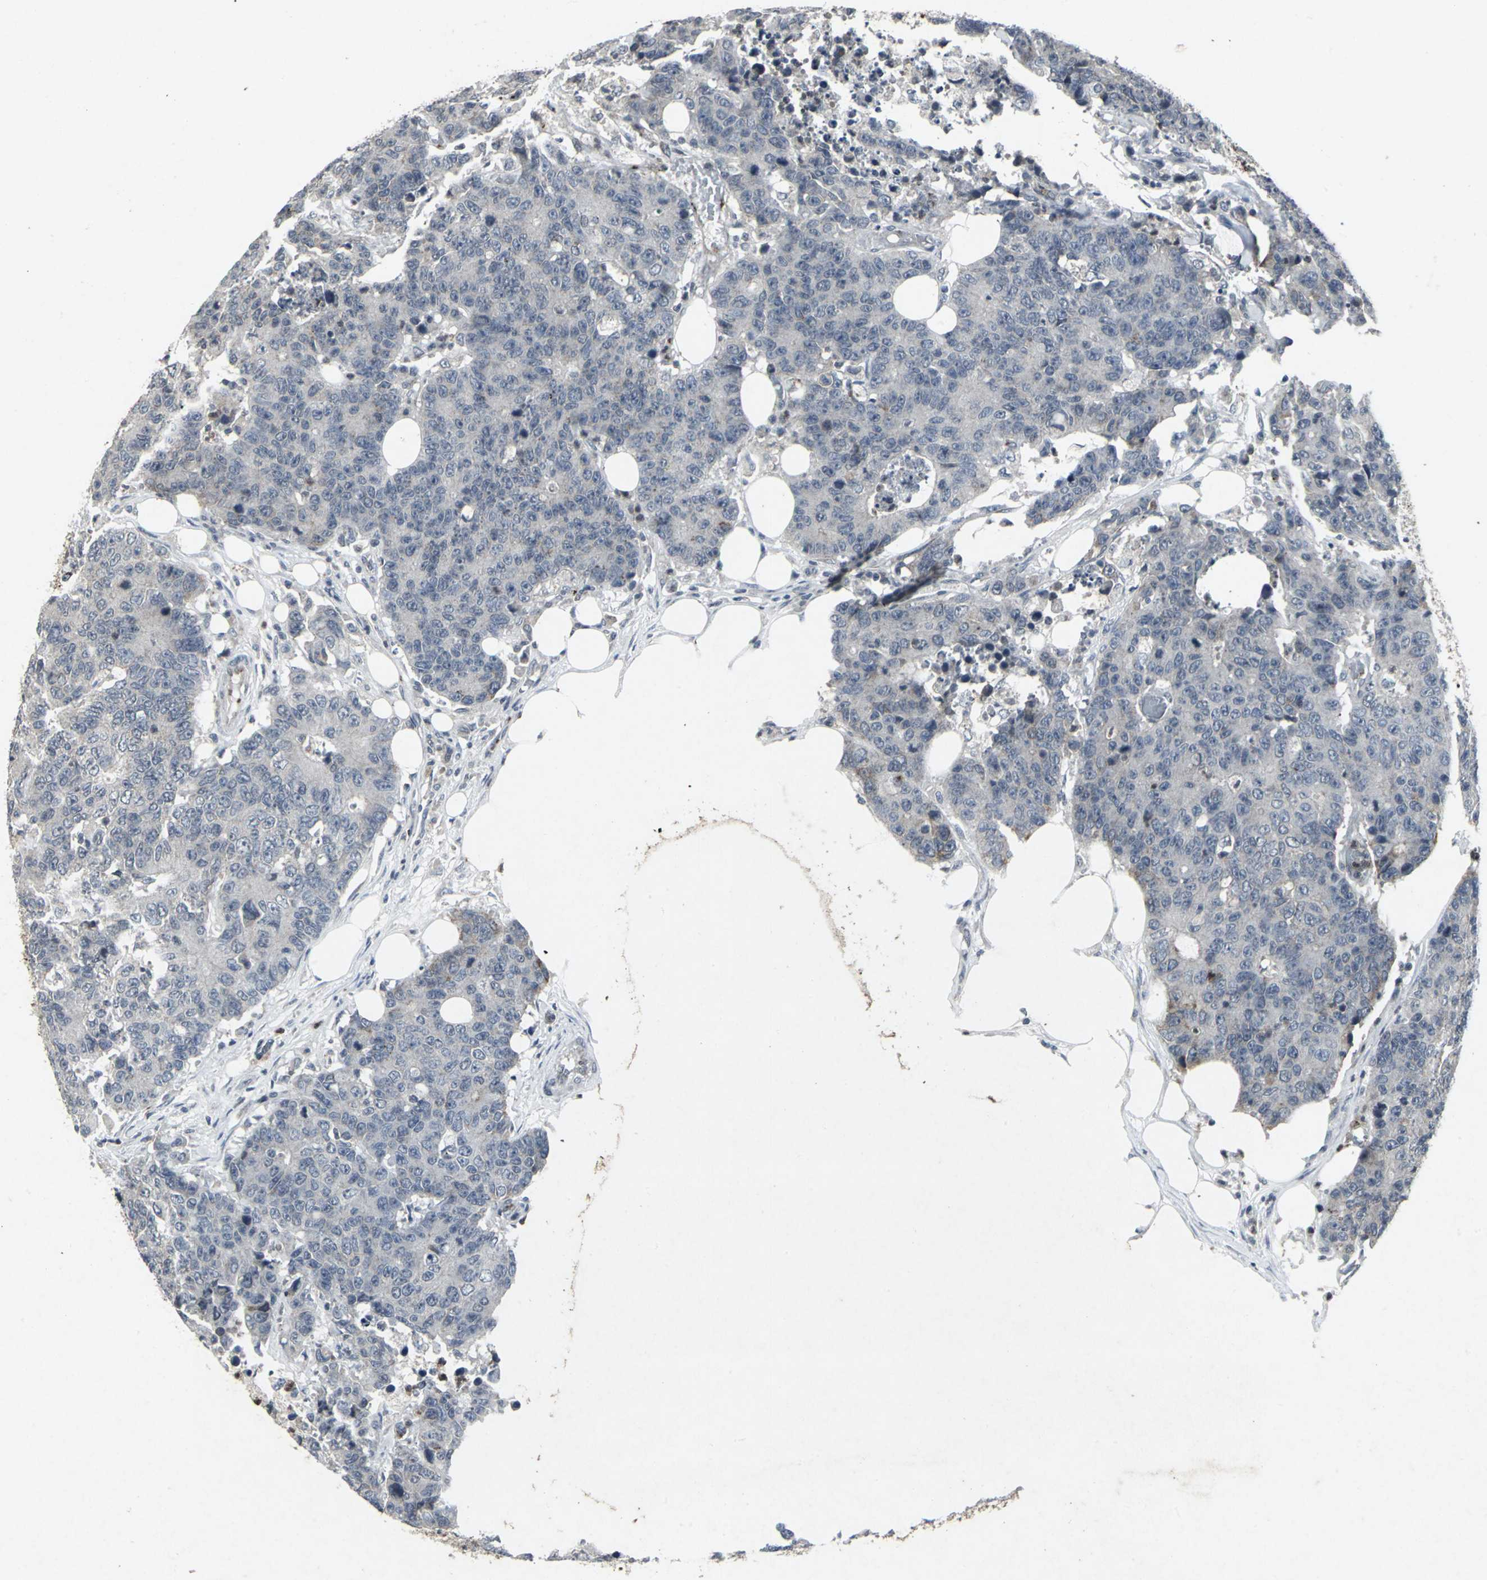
{"staining": {"intensity": "negative", "quantity": "none", "location": "none"}, "tissue": "colorectal cancer", "cell_type": "Tumor cells", "image_type": "cancer", "snomed": [{"axis": "morphology", "description": "Adenocarcinoma, NOS"}, {"axis": "topography", "description": "Colon"}], "caption": "Immunohistochemistry of human adenocarcinoma (colorectal) exhibits no positivity in tumor cells. The staining was performed using DAB (3,3'-diaminobenzidine) to visualize the protein expression in brown, while the nuclei were stained in blue with hematoxylin (Magnification: 20x).", "gene": "BMP4", "patient": {"sex": "female", "age": 86}}